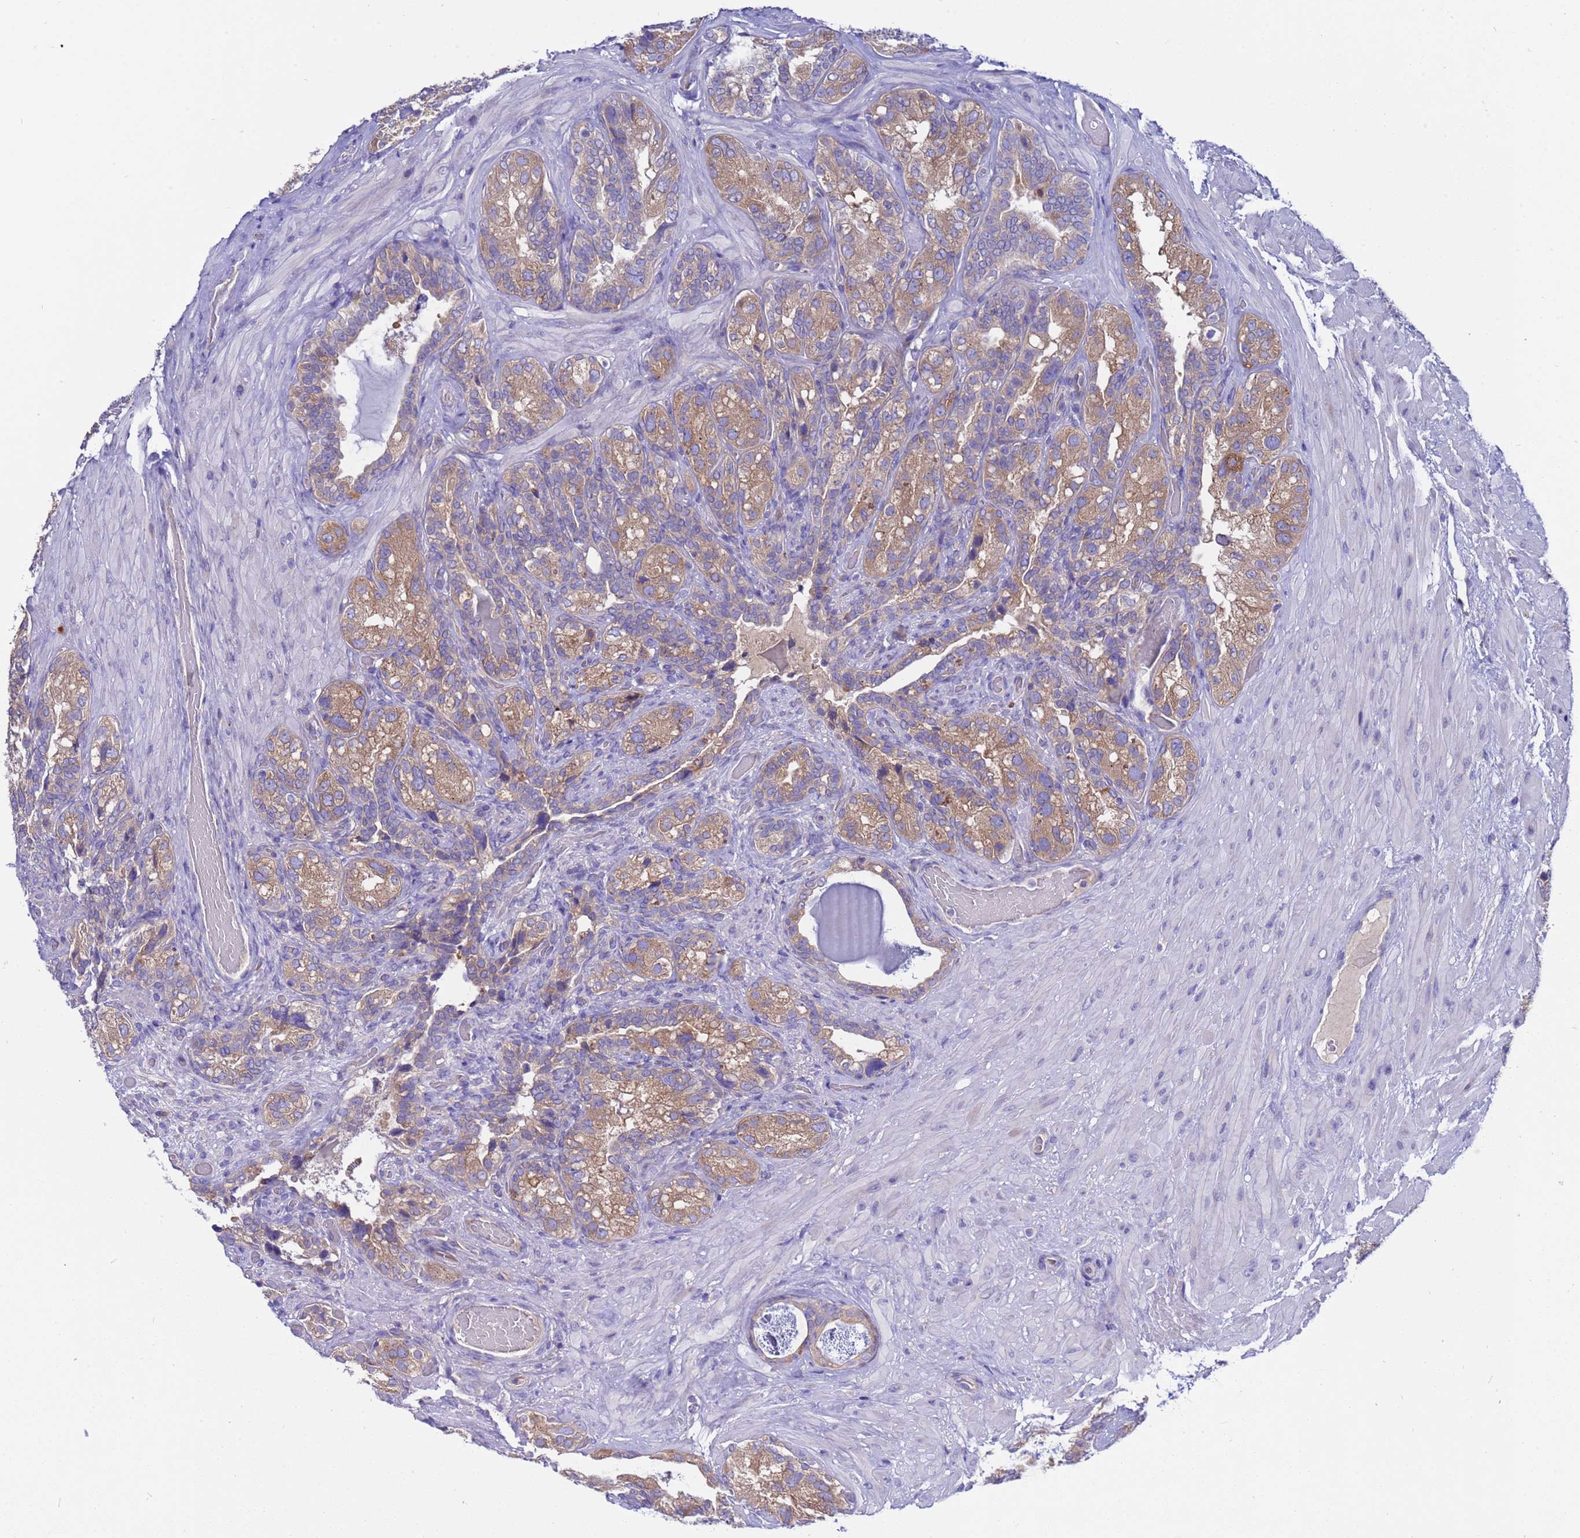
{"staining": {"intensity": "moderate", "quantity": ">75%", "location": "cytoplasmic/membranous"}, "tissue": "seminal vesicle", "cell_type": "Glandular cells", "image_type": "normal", "snomed": [{"axis": "morphology", "description": "Normal tissue, NOS"}, {"axis": "topography", "description": "Seminal veicle"}, {"axis": "topography", "description": "Peripheral nerve tissue"}], "caption": "DAB (3,3'-diaminobenzidine) immunohistochemical staining of normal seminal vesicle displays moderate cytoplasmic/membranous protein staining in approximately >75% of glandular cells.", "gene": "RC3H2", "patient": {"sex": "male", "age": 67}}